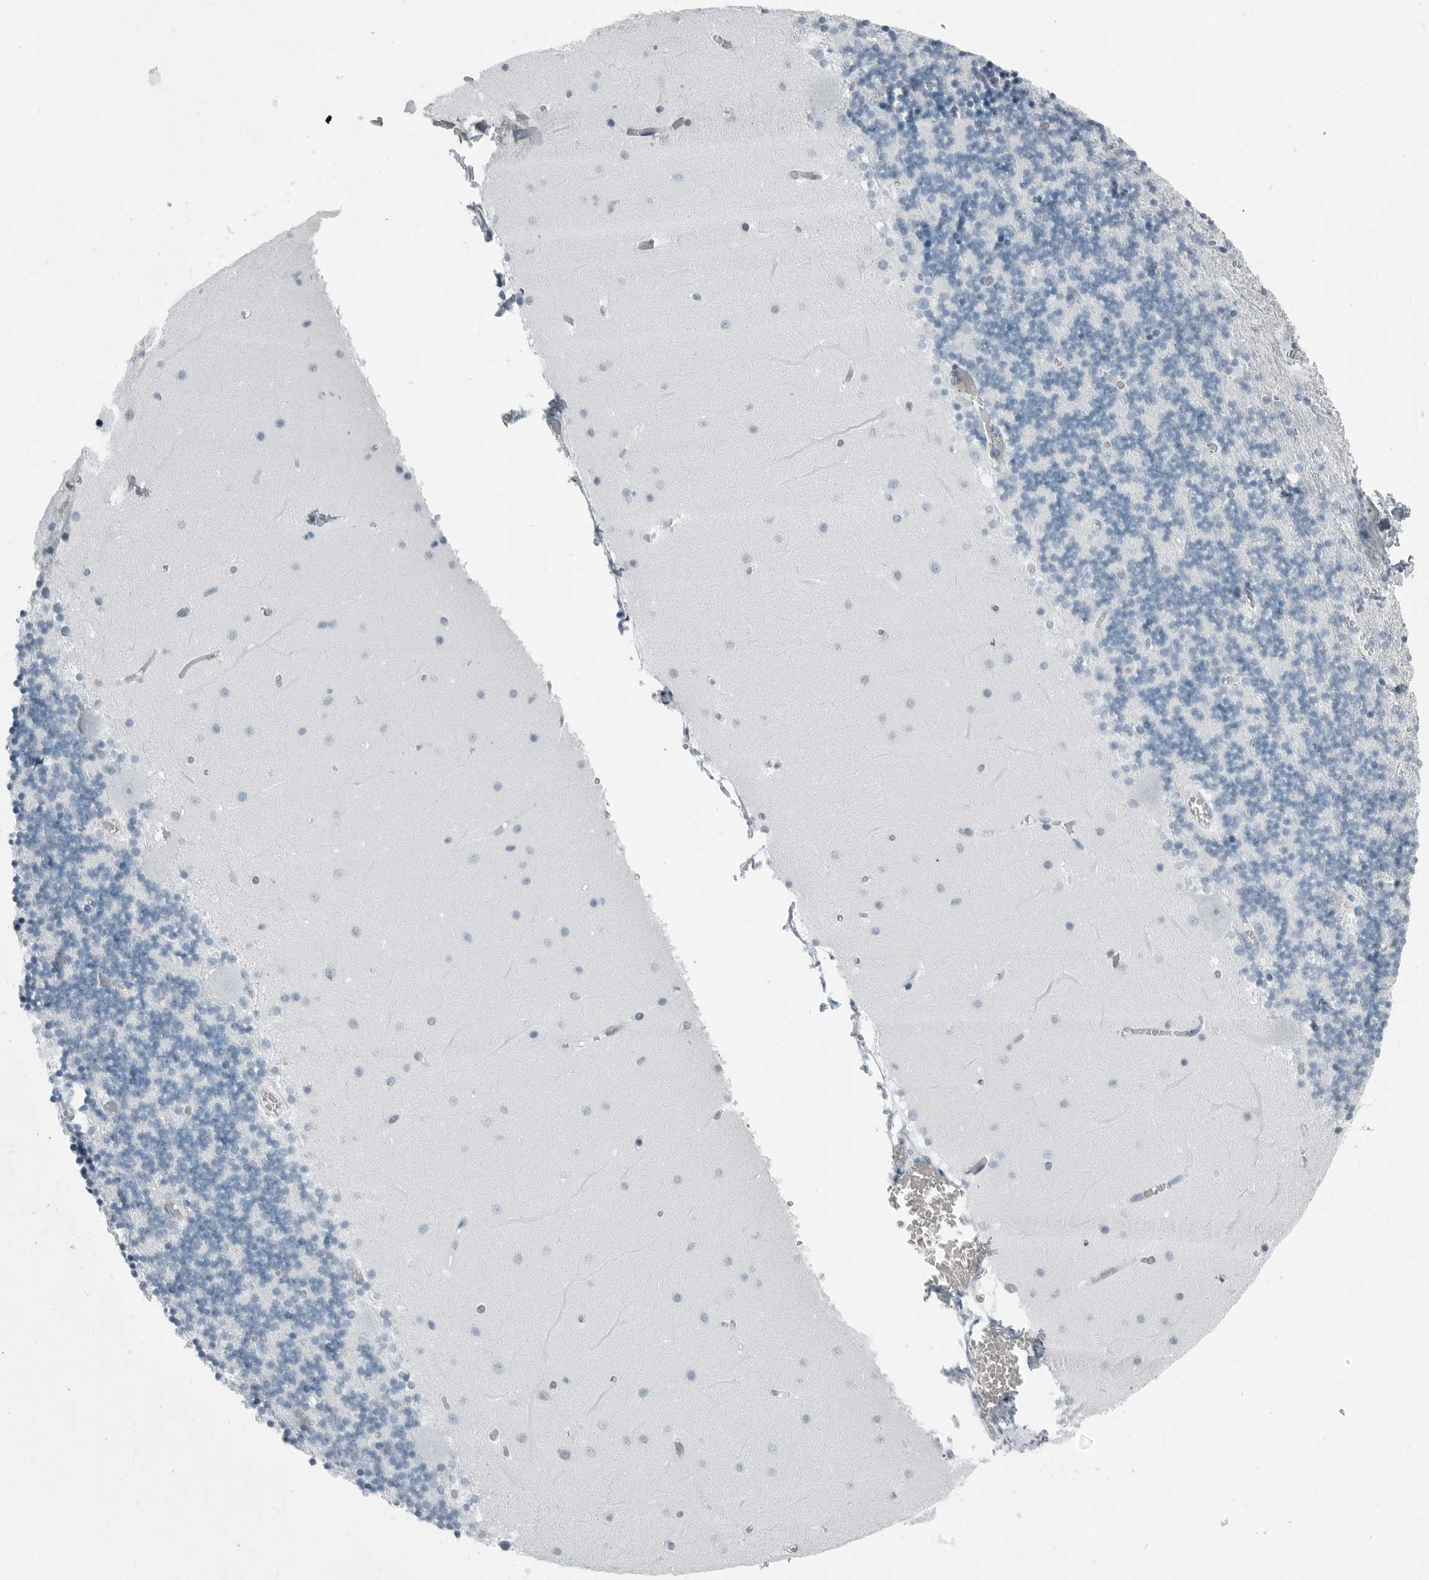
{"staining": {"intensity": "negative", "quantity": "none", "location": "none"}, "tissue": "cerebellum", "cell_type": "Cells in granular layer", "image_type": "normal", "snomed": [{"axis": "morphology", "description": "Normal tissue, NOS"}, {"axis": "topography", "description": "Cerebellum"}], "caption": "An immunohistochemistry image of unremarkable cerebellum is shown. There is no staining in cells in granular layer of cerebellum.", "gene": "FABP6", "patient": {"sex": "female", "age": 28}}